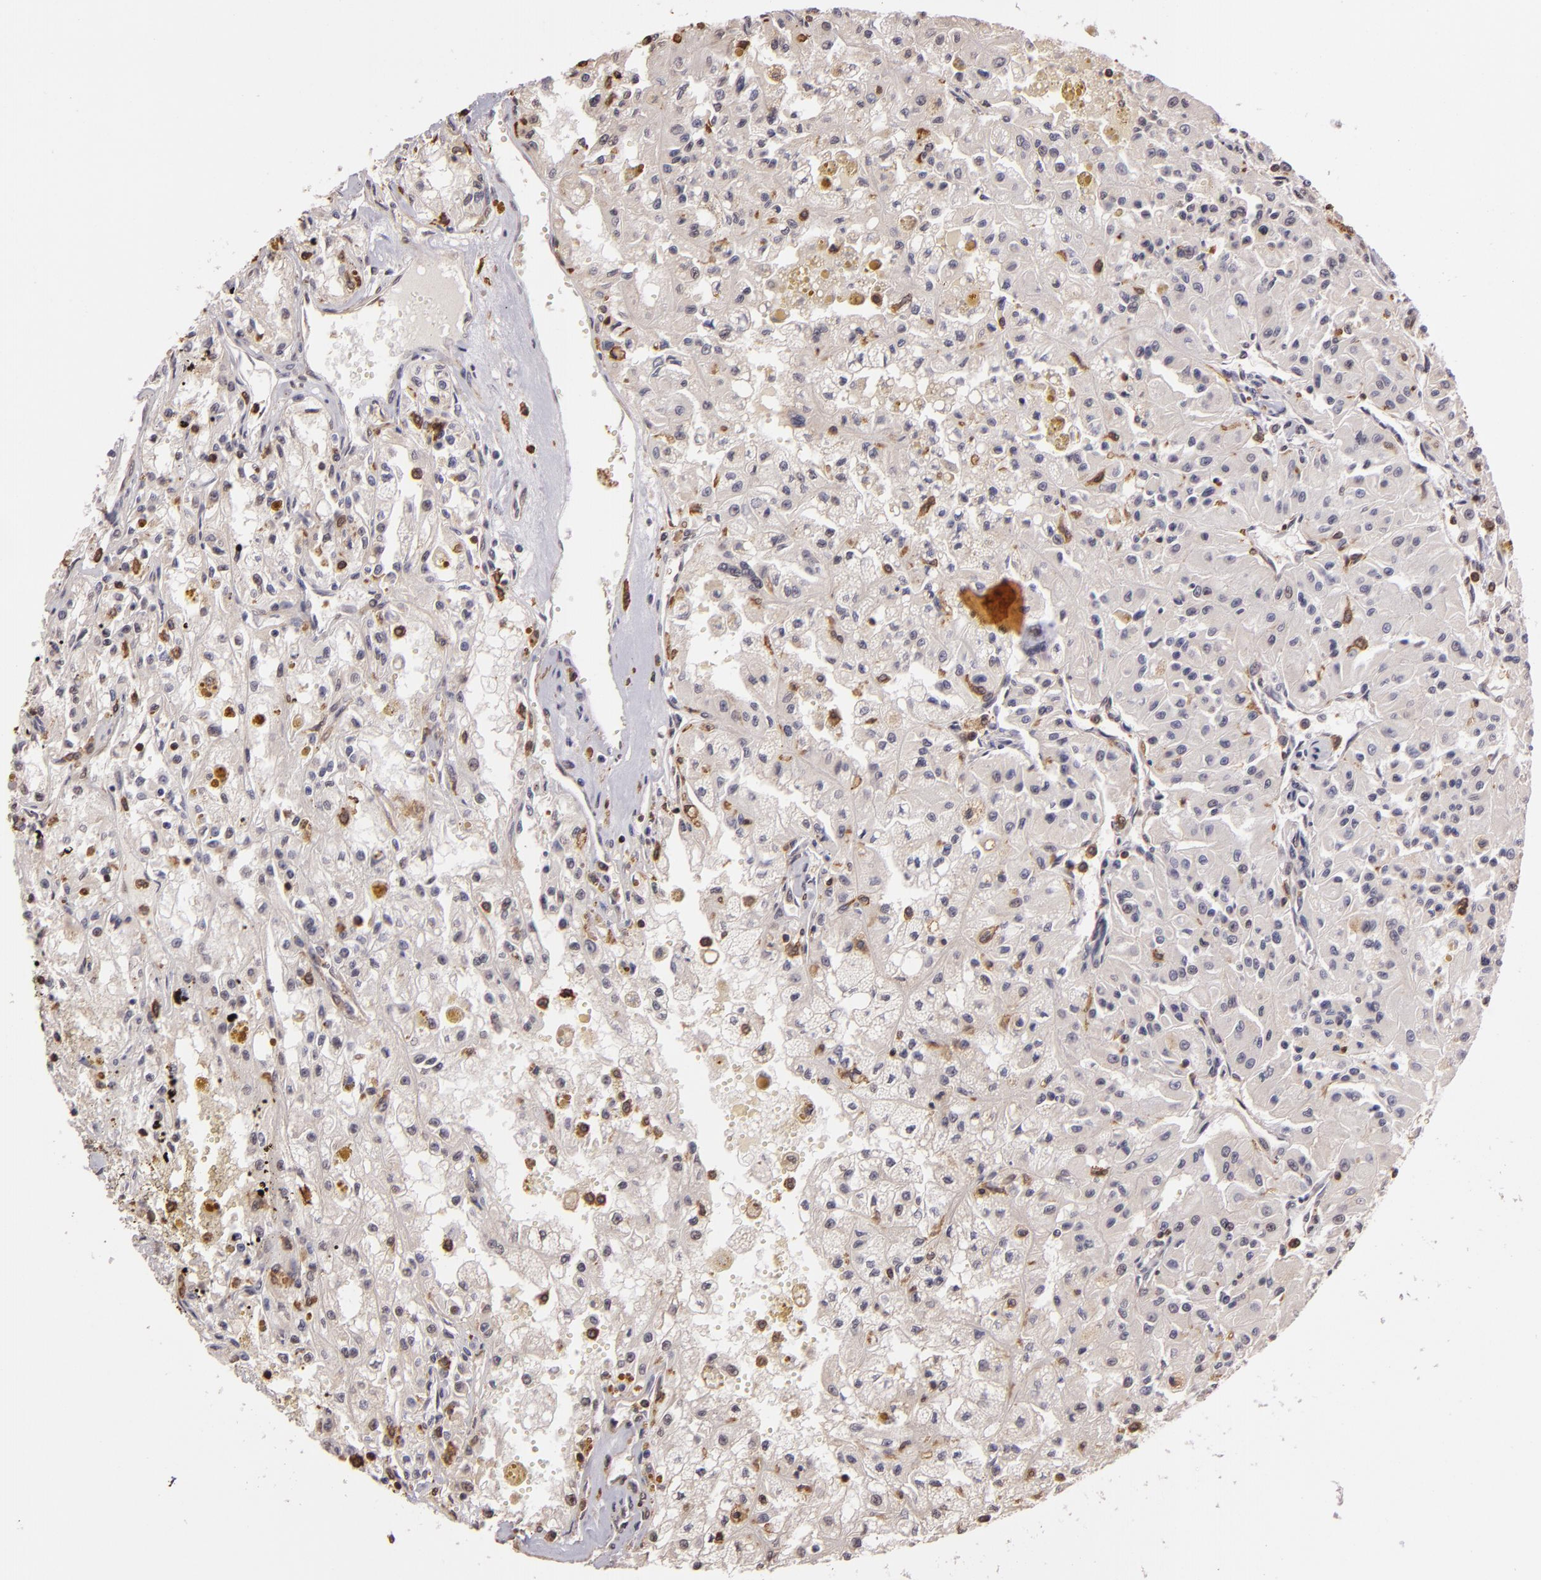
{"staining": {"intensity": "negative", "quantity": "none", "location": "none"}, "tissue": "renal cancer", "cell_type": "Tumor cells", "image_type": "cancer", "snomed": [{"axis": "morphology", "description": "Adenocarcinoma, NOS"}, {"axis": "topography", "description": "Kidney"}], "caption": "IHC of human renal adenocarcinoma exhibits no positivity in tumor cells.", "gene": "ARPC2", "patient": {"sex": "male", "age": 78}}